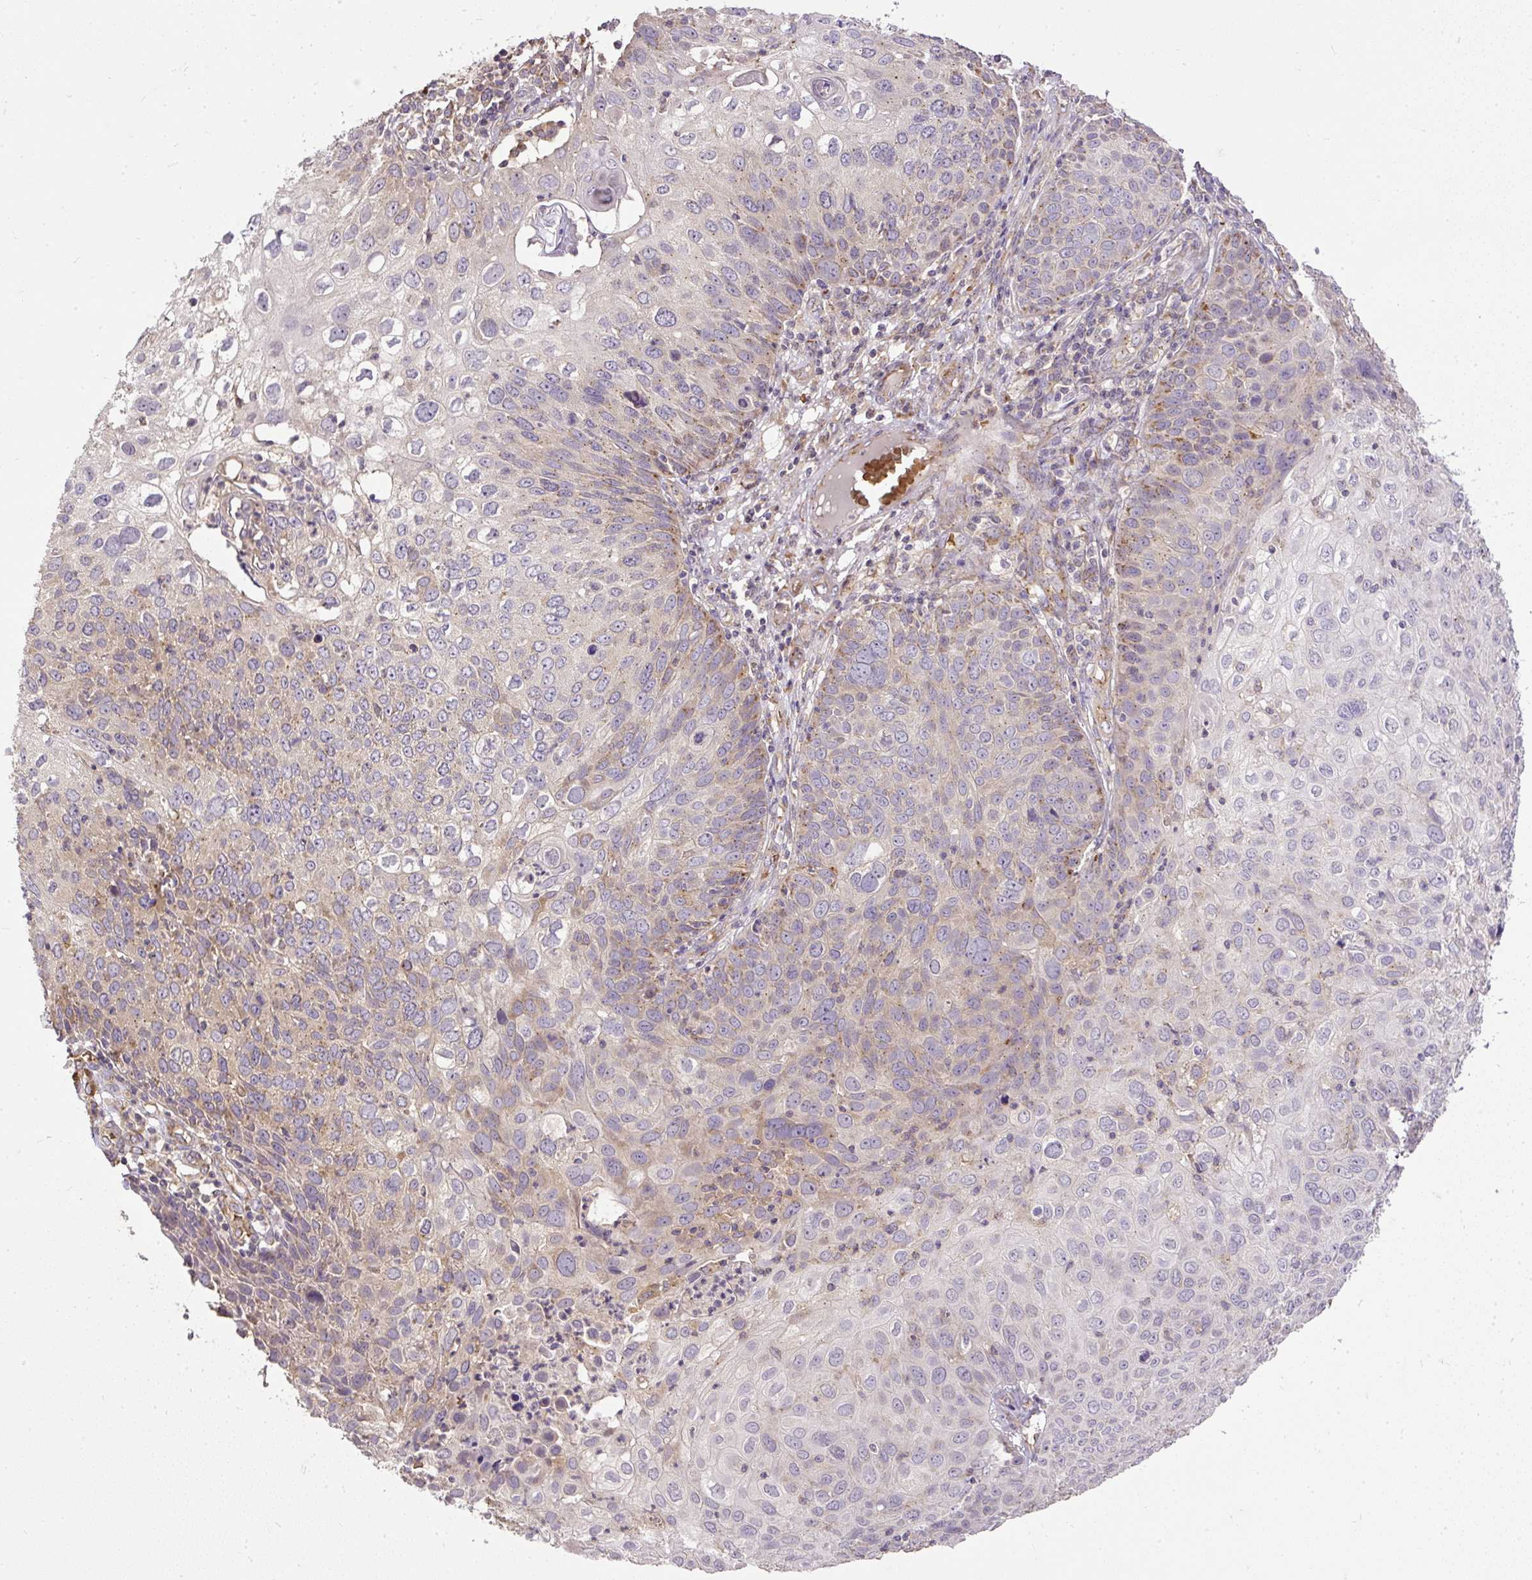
{"staining": {"intensity": "weak", "quantity": "25%-75%", "location": "cytoplasmic/membranous"}, "tissue": "skin cancer", "cell_type": "Tumor cells", "image_type": "cancer", "snomed": [{"axis": "morphology", "description": "Squamous cell carcinoma, NOS"}, {"axis": "topography", "description": "Skin"}], "caption": "The histopathology image displays a brown stain indicating the presence of a protein in the cytoplasmic/membranous of tumor cells in squamous cell carcinoma (skin).", "gene": "SMC4", "patient": {"sex": "male", "age": 87}}